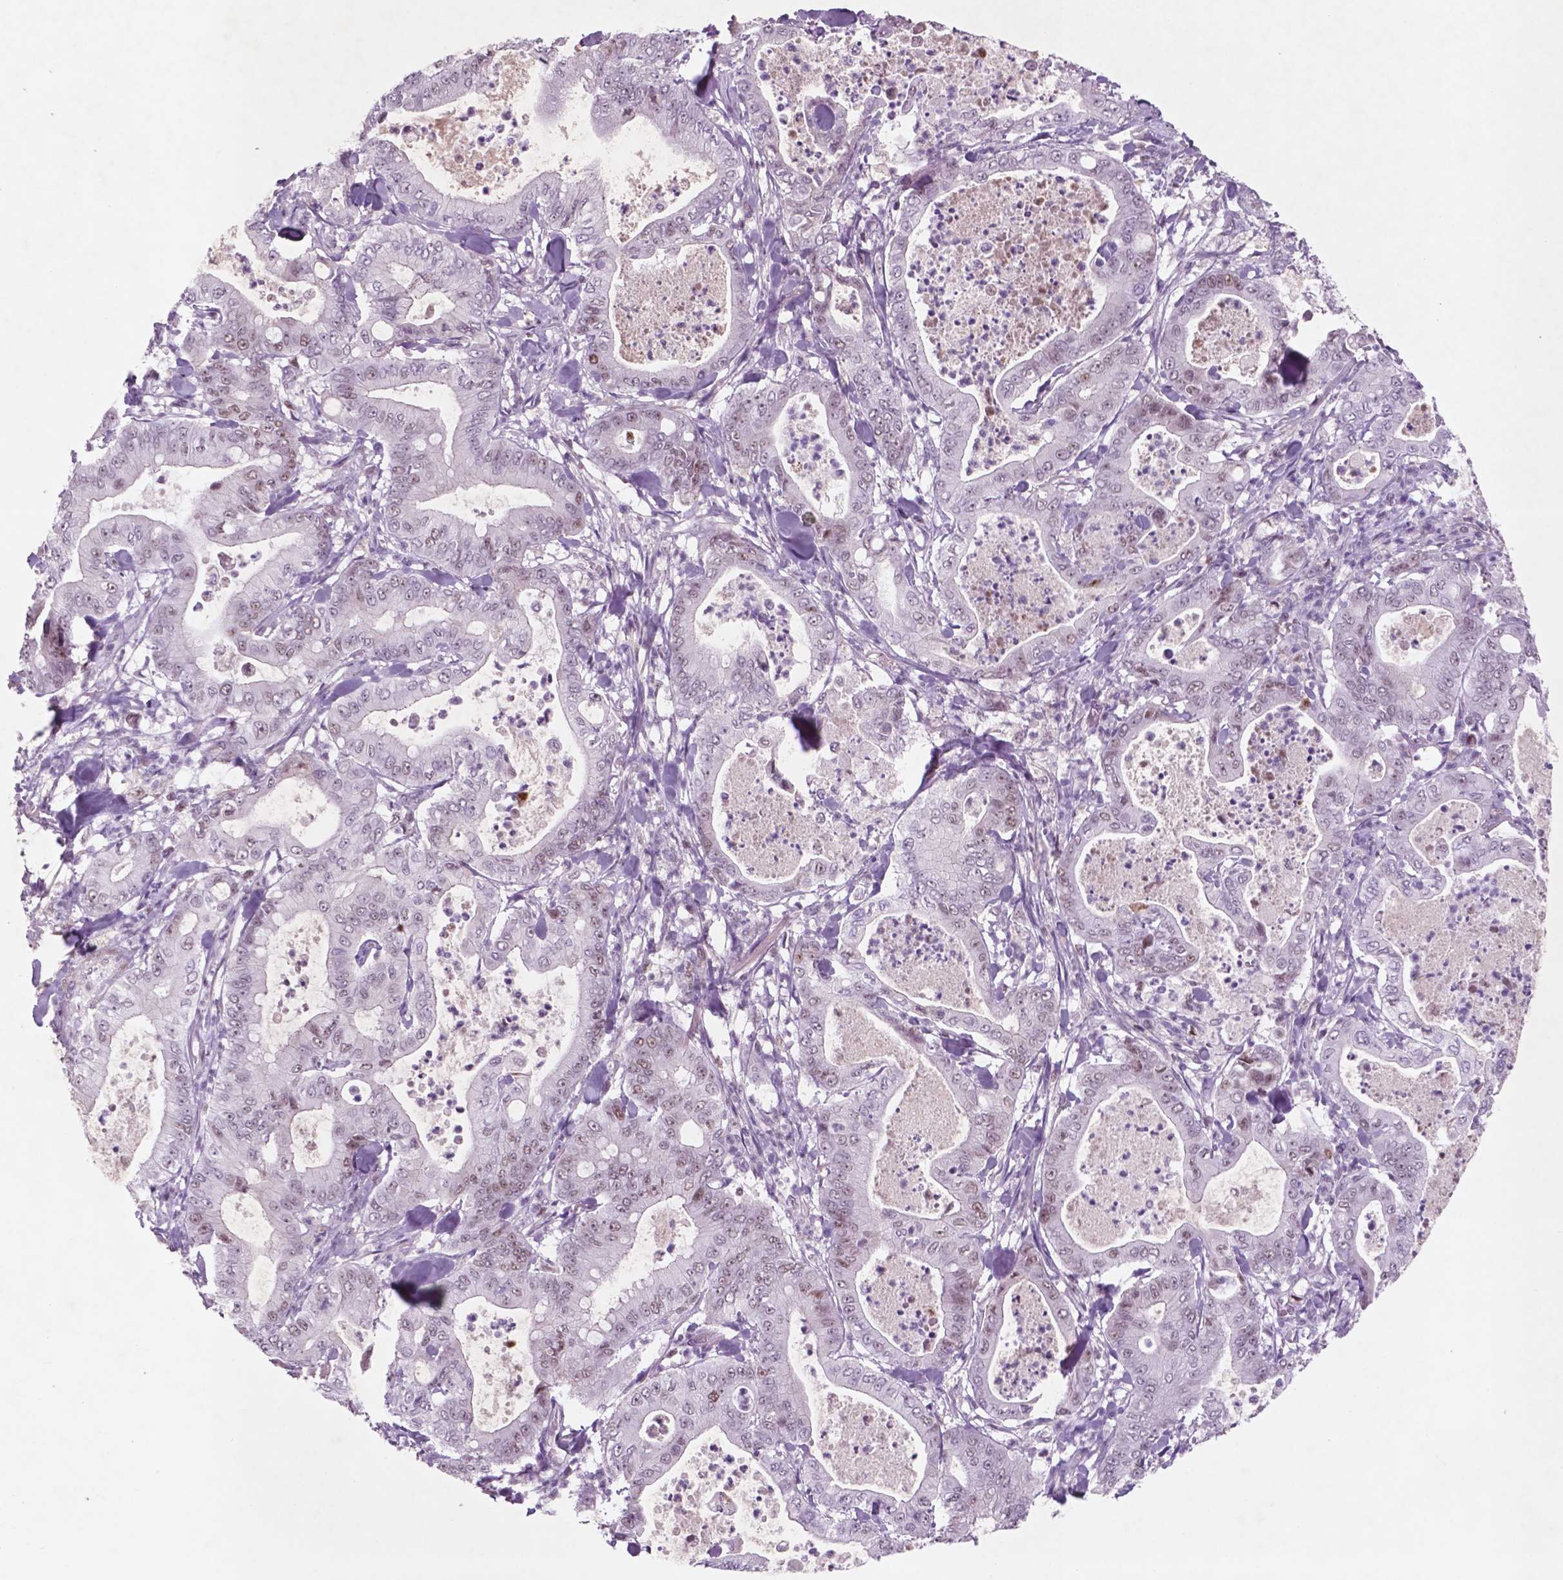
{"staining": {"intensity": "weak", "quantity": "25%-75%", "location": "nuclear"}, "tissue": "pancreatic cancer", "cell_type": "Tumor cells", "image_type": "cancer", "snomed": [{"axis": "morphology", "description": "Adenocarcinoma, NOS"}, {"axis": "topography", "description": "Pancreas"}], "caption": "Pancreatic cancer tissue exhibits weak nuclear expression in about 25%-75% of tumor cells, visualized by immunohistochemistry.", "gene": "CTR9", "patient": {"sex": "male", "age": 71}}